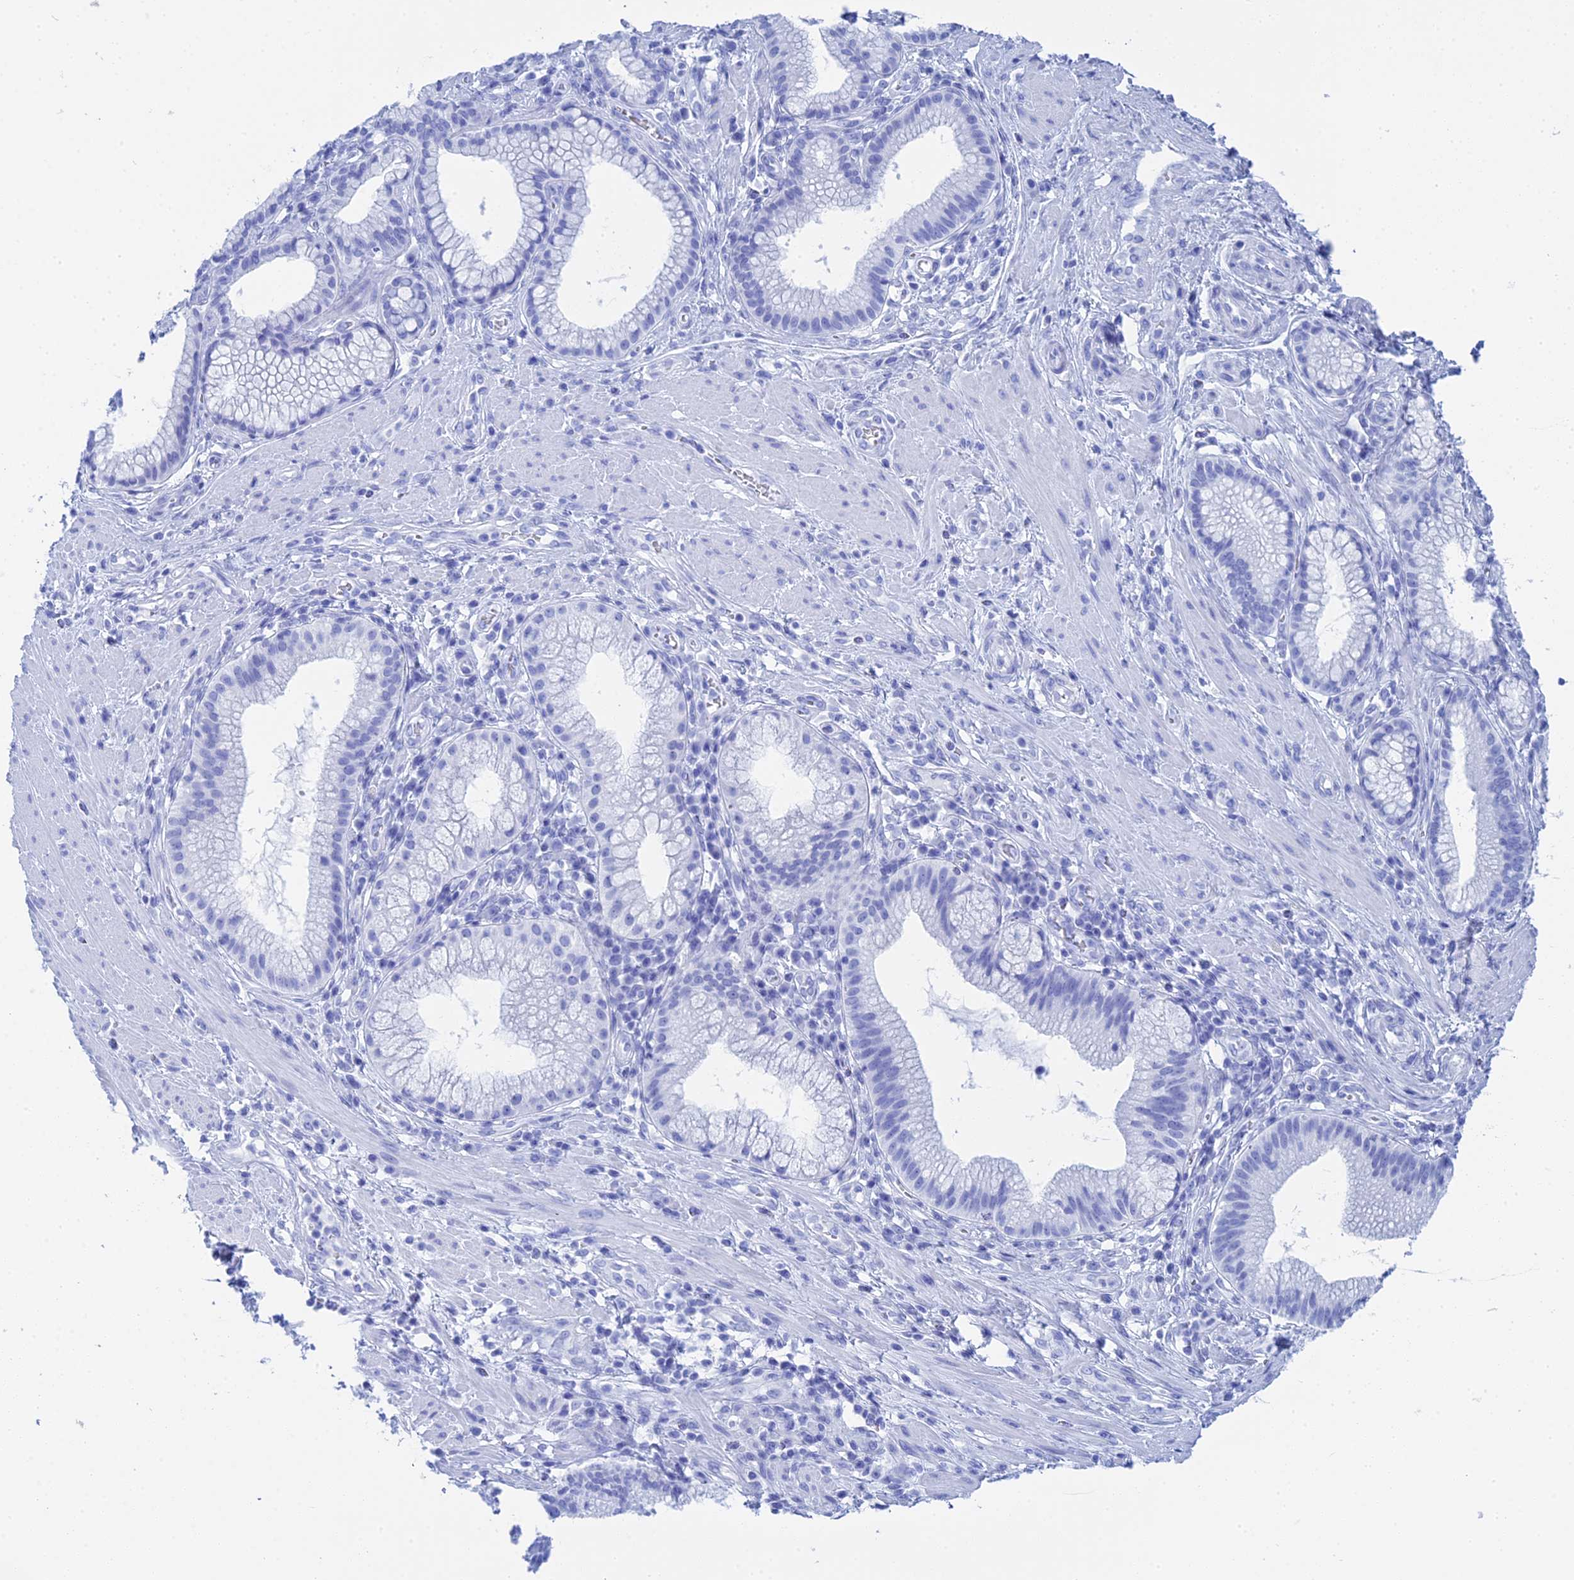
{"staining": {"intensity": "negative", "quantity": "none", "location": "none"}, "tissue": "pancreatic cancer", "cell_type": "Tumor cells", "image_type": "cancer", "snomed": [{"axis": "morphology", "description": "Adenocarcinoma, NOS"}, {"axis": "topography", "description": "Pancreas"}], "caption": "This is an immunohistochemistry histopathology image of pancreatic cancer. There is no positivity in tumor cells.", "gene": "TEX101", "patient": {"sex": "male", "age": 72}}